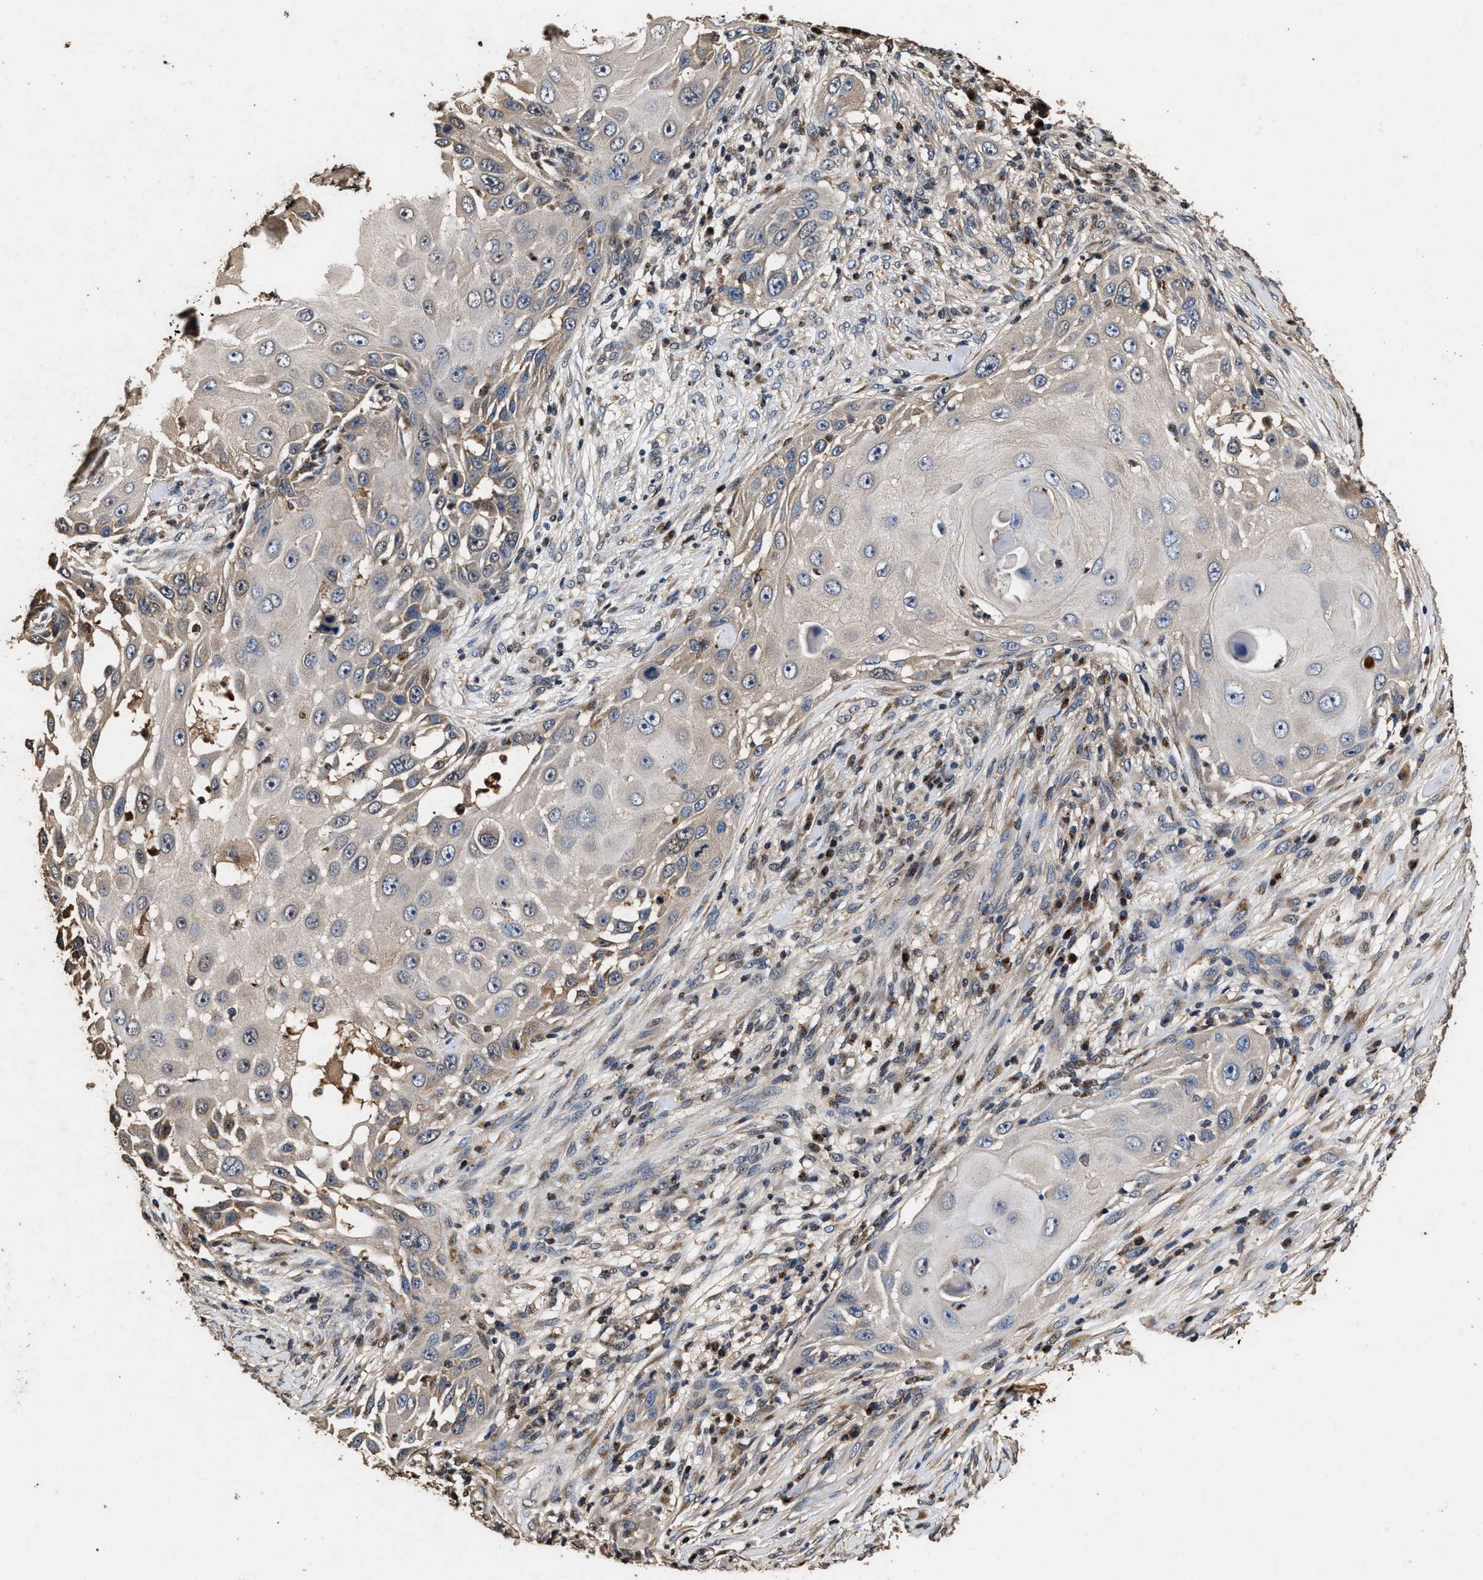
{"staining": {"intensity": "weak", "quantity": ">75%", "location": "cytoplasmic/membranous"}, "tissue": "skin cancer", "cell_type": "Tumor cells", "image_type": "cancer", "snomed": [{"axis": "morphology", "description": "Squamous cell carcinoma, NOS"}, {"axis": "topography", "description": "Skin"}], "caption": "This micrograph demonstrates skin cancer stained with immunohistochemistry to label a protein in brown. The cytoplasmic/membranous of tumor cells show weak positivity for the protein. Nuclei are counter-stained blue.", "gene": "TPST2", "patient": {"sex": "female", "age": 44}}